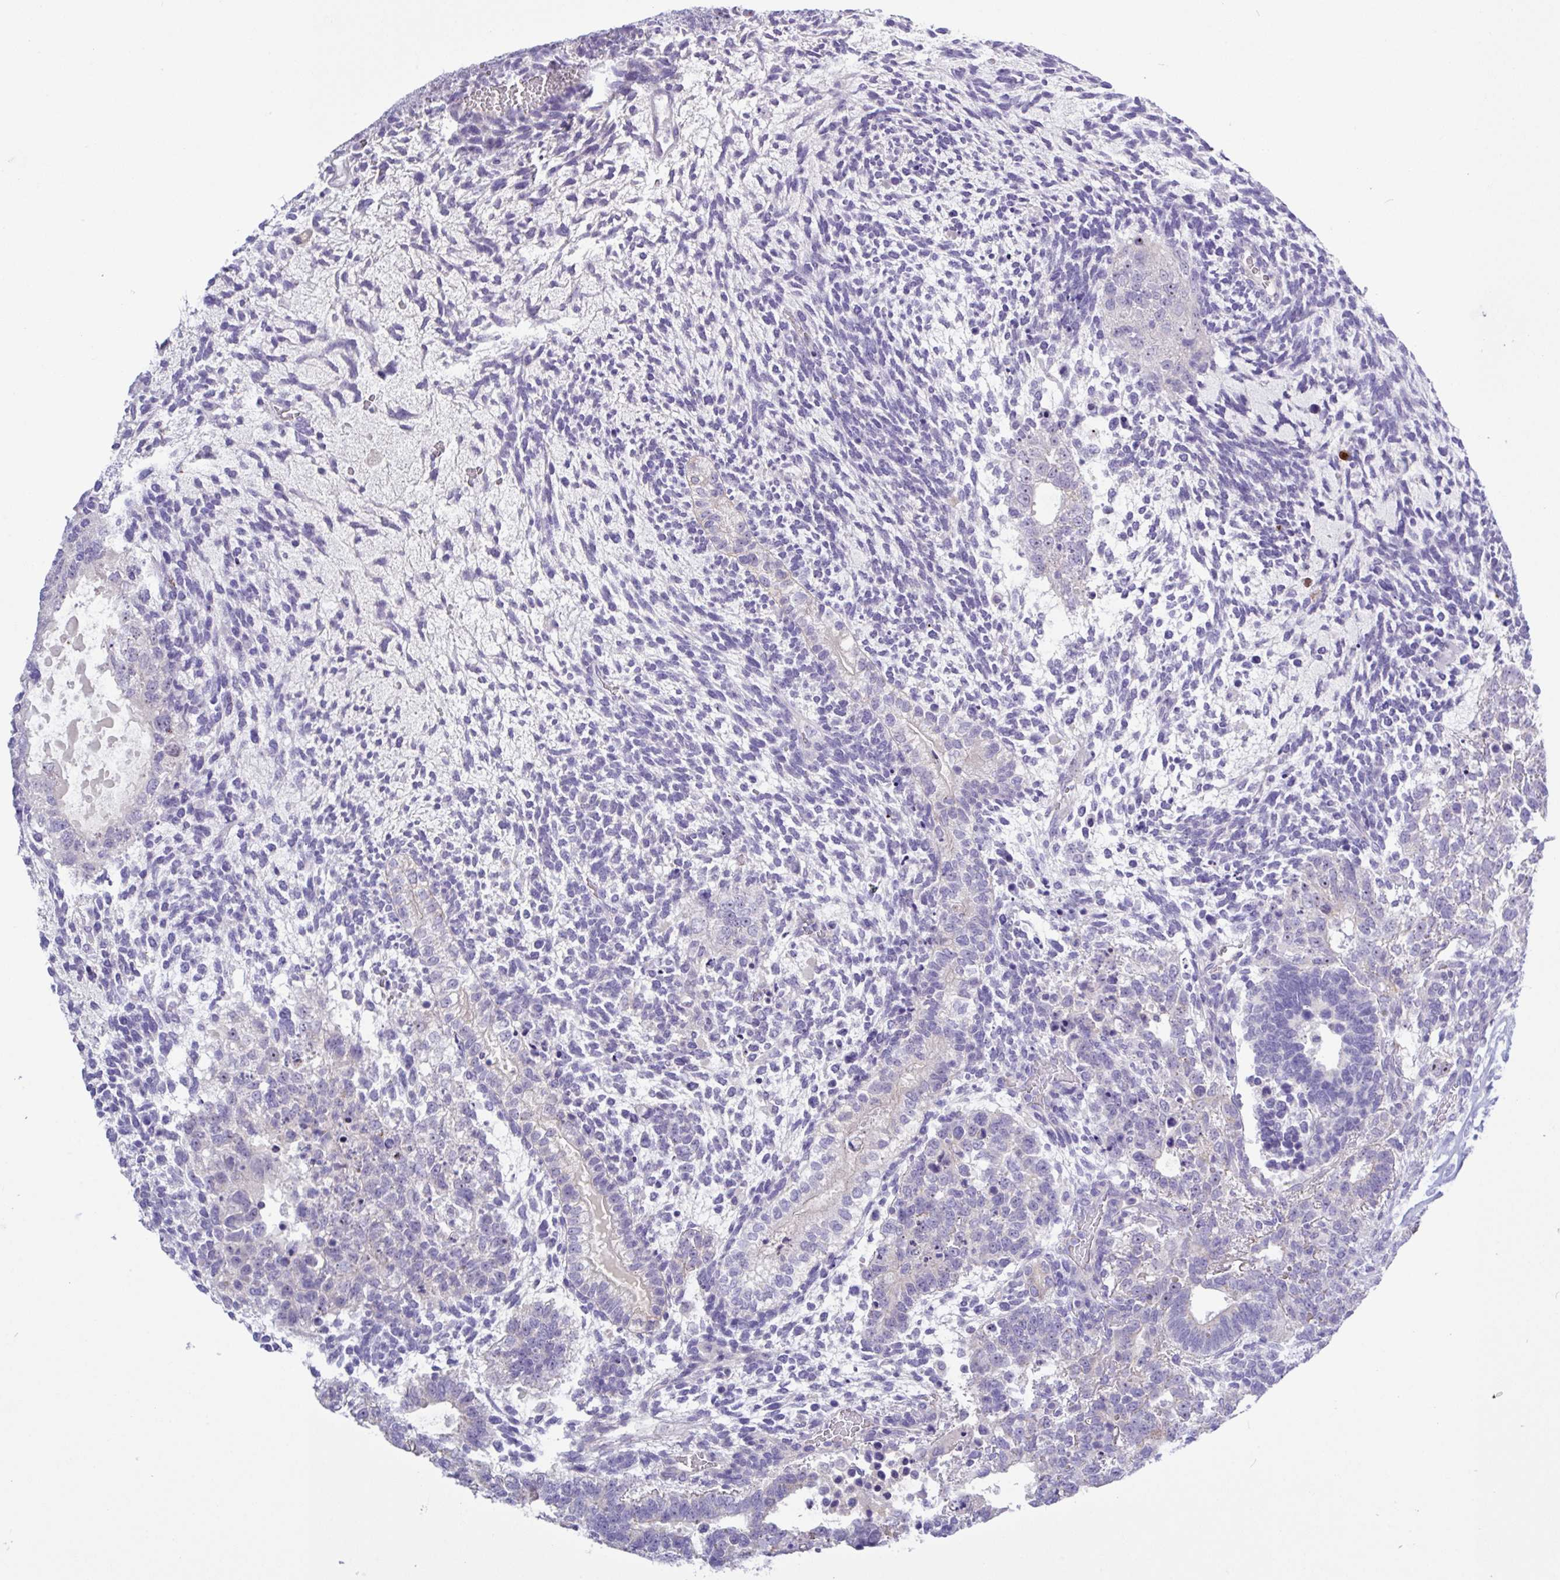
{"staining": {"intensity": "negative", "quantity": "none", "location": "none"}, "tissue": "testis cancer", "cell_type": "Tumor cells", "image_type": "cancer", "snomed": [{"axis": "morphology", "description": "Carcinoma, Embryonal, NOS"}, {"axis": "topography", "description": "Testis"}], "caption": "Immunohistochemistry photomicrograph of neoplastic tissue: testis cancer stained with DAB demonstrates no significant protein positivity in tumor cells.", "gene": "MRM2", "patient": {"sex": "male", "age": 23}}